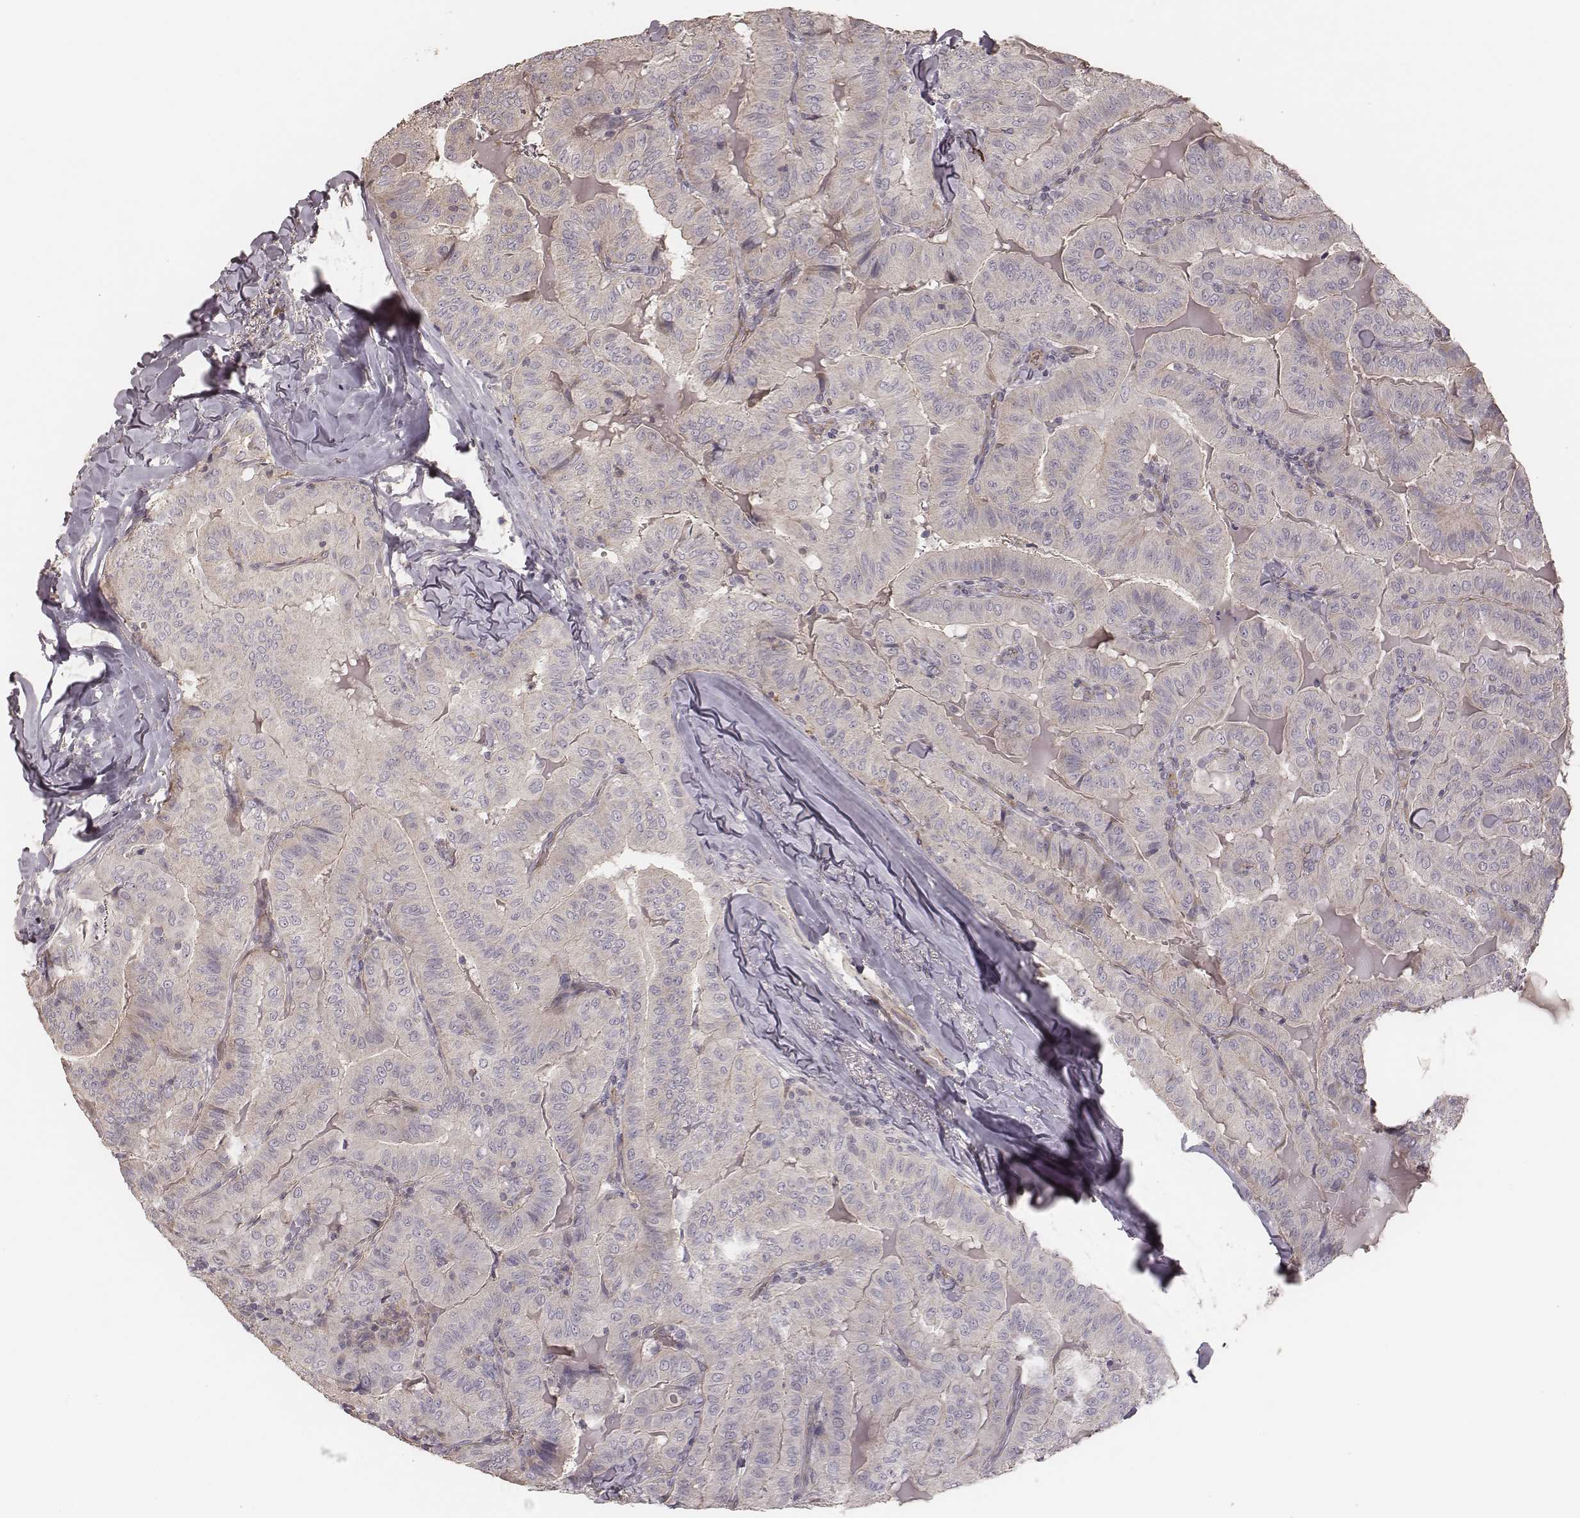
{"staining": {"intensity": "negative", "quantity": "none", "location": "none"}, "tissue": "thyroid cancer", "cell_type": "Tumor cells", "image_type": "cancer", "snomed": [{"axis": "morphology", "description": "Papillary adenocarcinoma, NOS"}, {"axis": "topography", "description": "Thyroid gland"}], "caption": "The immunohistochemistry image has no significant expression in tumor cells of thyroid papillary adenocarcinoma tissue.", "gene": "OTOGL", "patient": {"sex": "female", "age": 68}}